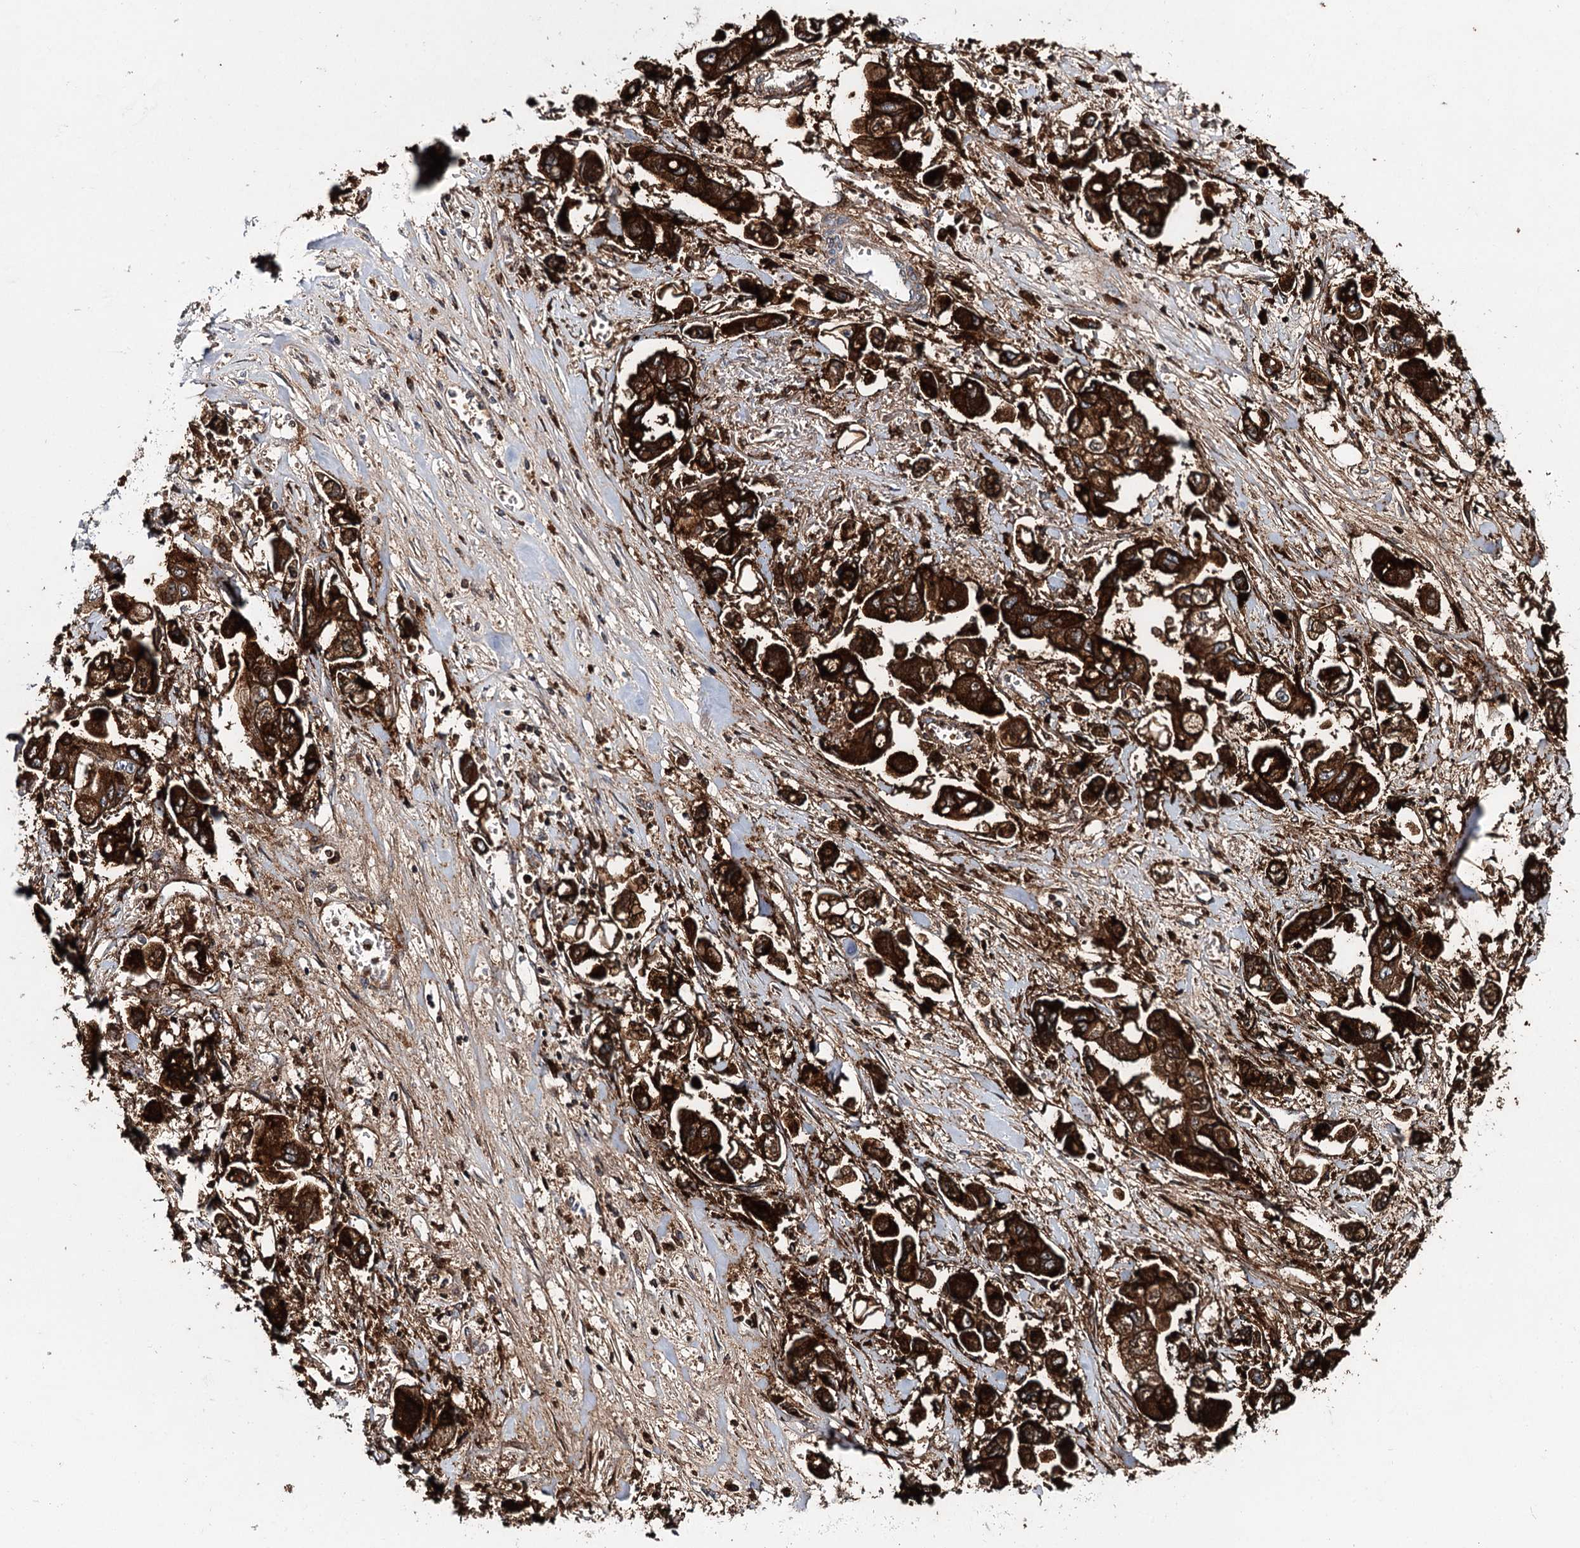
{"staining": {"intensity": "strong", "quantity": ">75%", "location": "cytoplasmic/membranous"}, "tissue": "stomach cancer", "cell_type": "Tumor cells", "image_type": "cancer", "snomed": [{"axis": "morphology", "description": "Adenocarcinoma, NOS"}, {"axis": "topography", "description": "Stomach"}], "caption": "Stomach adenocarcinoma tissue shows strong cytoplasmic/membranous staining in approximately >75% of tumor cells", "gene": "CEACAM8", "patient": {"sex": "male", "age": 62}}